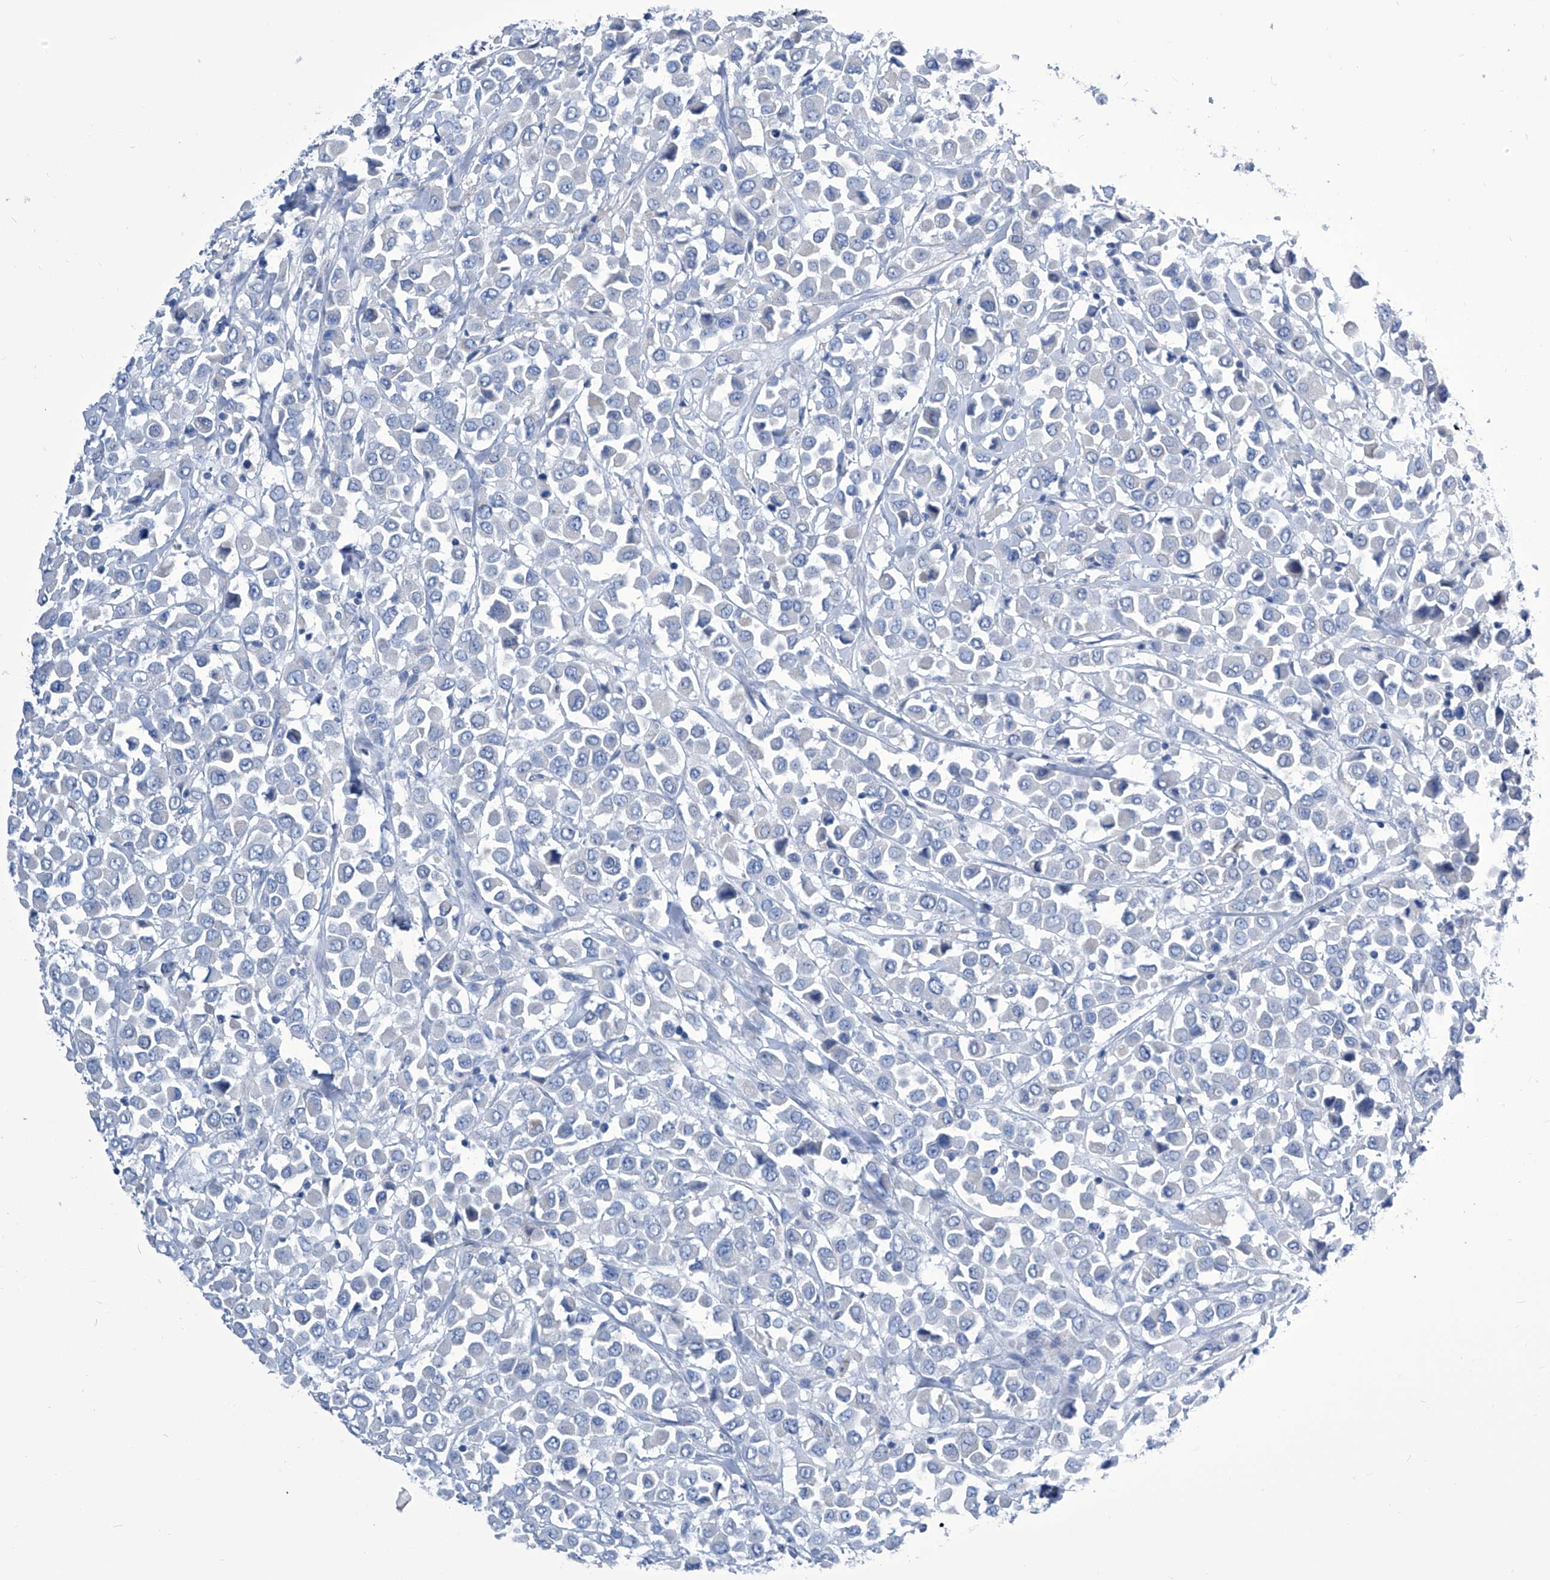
{"staining": {"intensity": "negative", "quantity": "none", "location": "none"}, "tissue": "breast cancer", "cell_type": "Tumor cells", "image_type": "cancer", "snomed": [{"axis": "morphology", "description": "Duct carcinoma"}, {"axis": "topography", "description": "Breast"}], "caption": "Breast intraductal carcinoma was stained to show a protein in brown. There is no significant staining in tumor cells.", "gene": "IMPA2", "patient": {"sex": "female", "age": 61}}